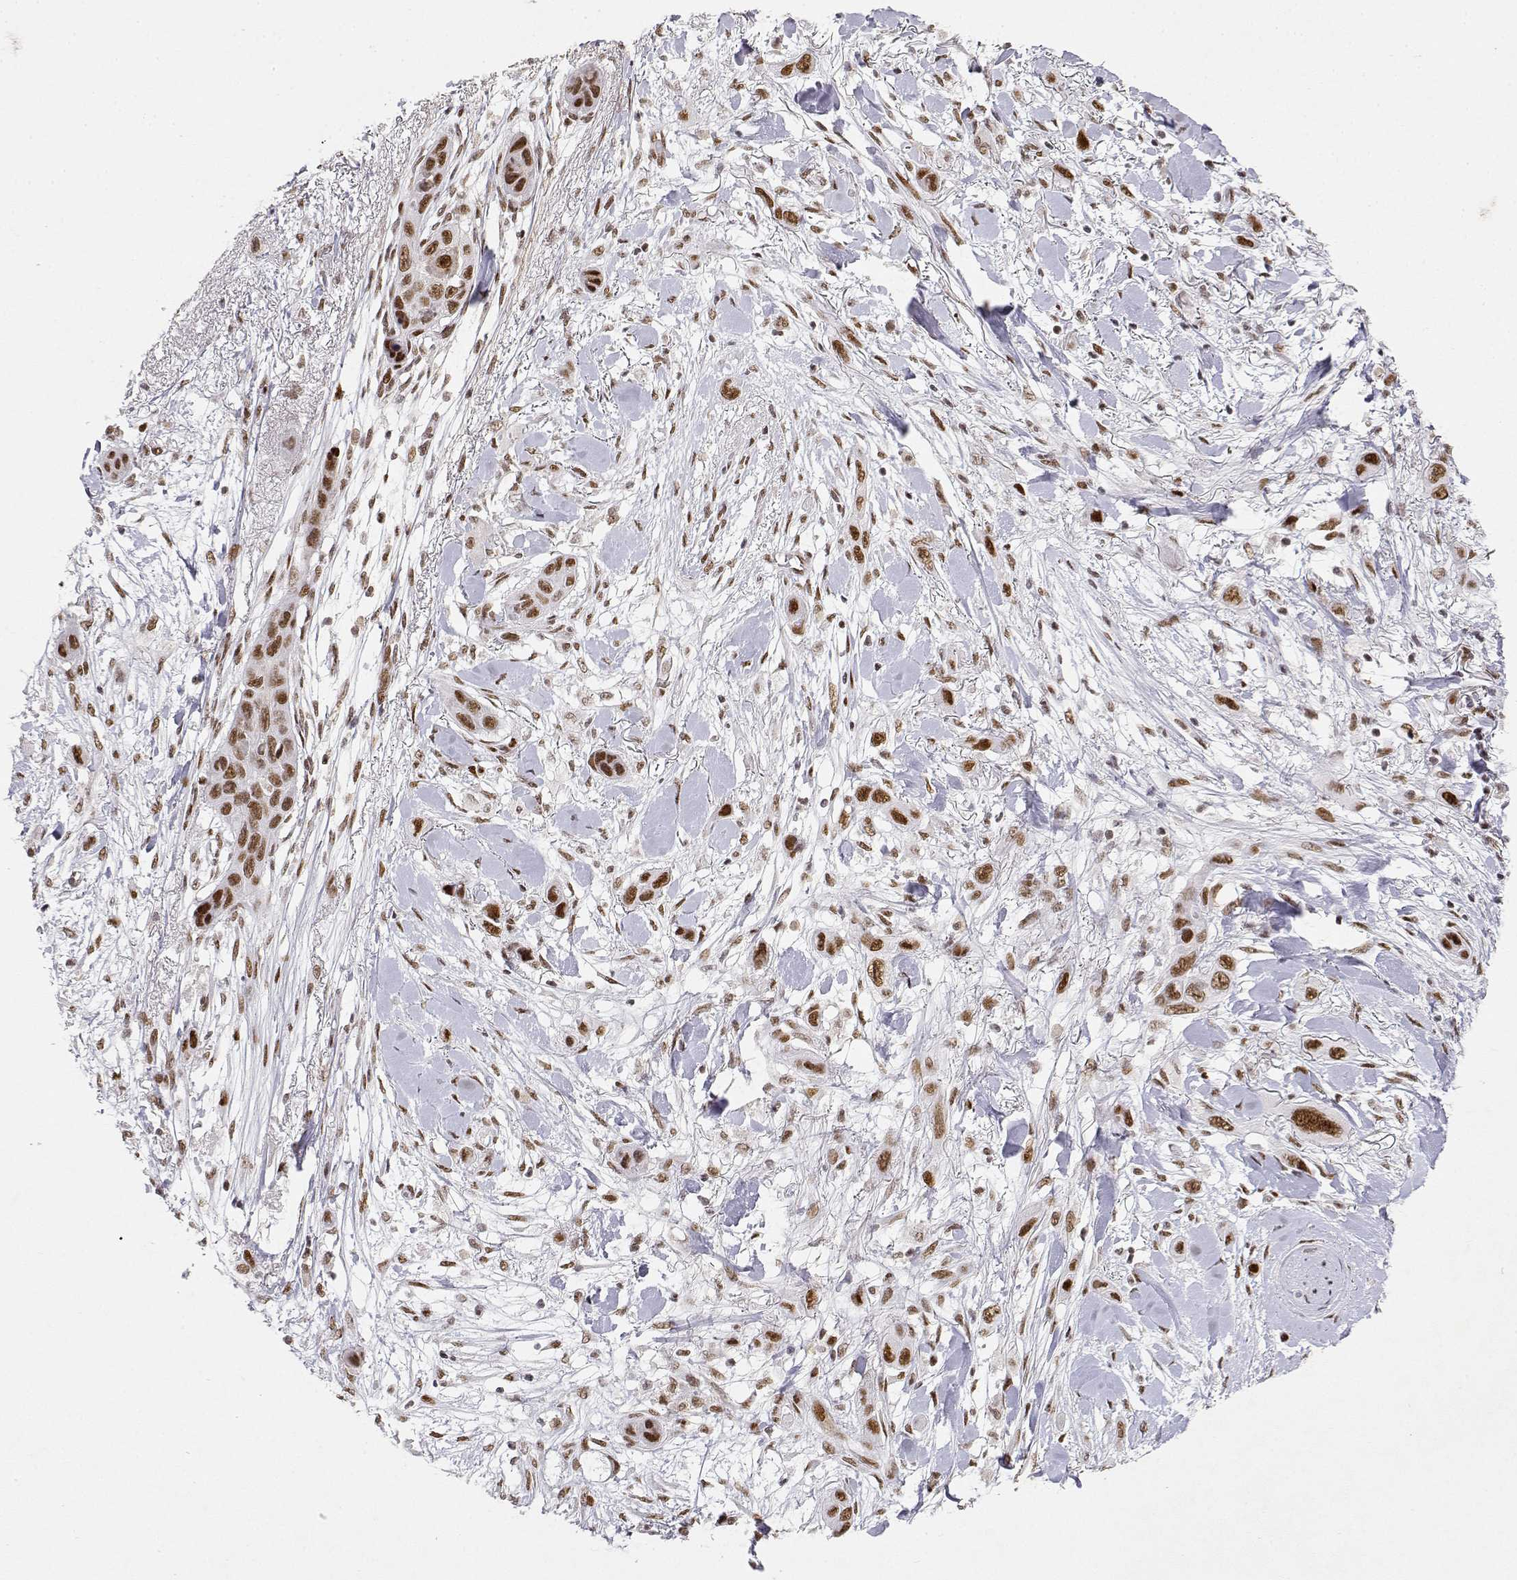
{"staining": {"intensity": "moderate", "quantity": ">75%", "location": "nuclear"}, "tissue": "skin cancer", "cell_type": "Tumor cells", "image_type": "cancer", "snomed": [{"axis": "morphology", "description": "Squamous cell carcinoma, NOS"}, {"axis": "topography", "description": "Skin"}], "caption": "Skin cancer stained for a protein (brown) shows moderate nuclear positive staining in about >75% of tumor cells.", "gene": "RSF1", "patient": {"sex": "male", "age": 79}}